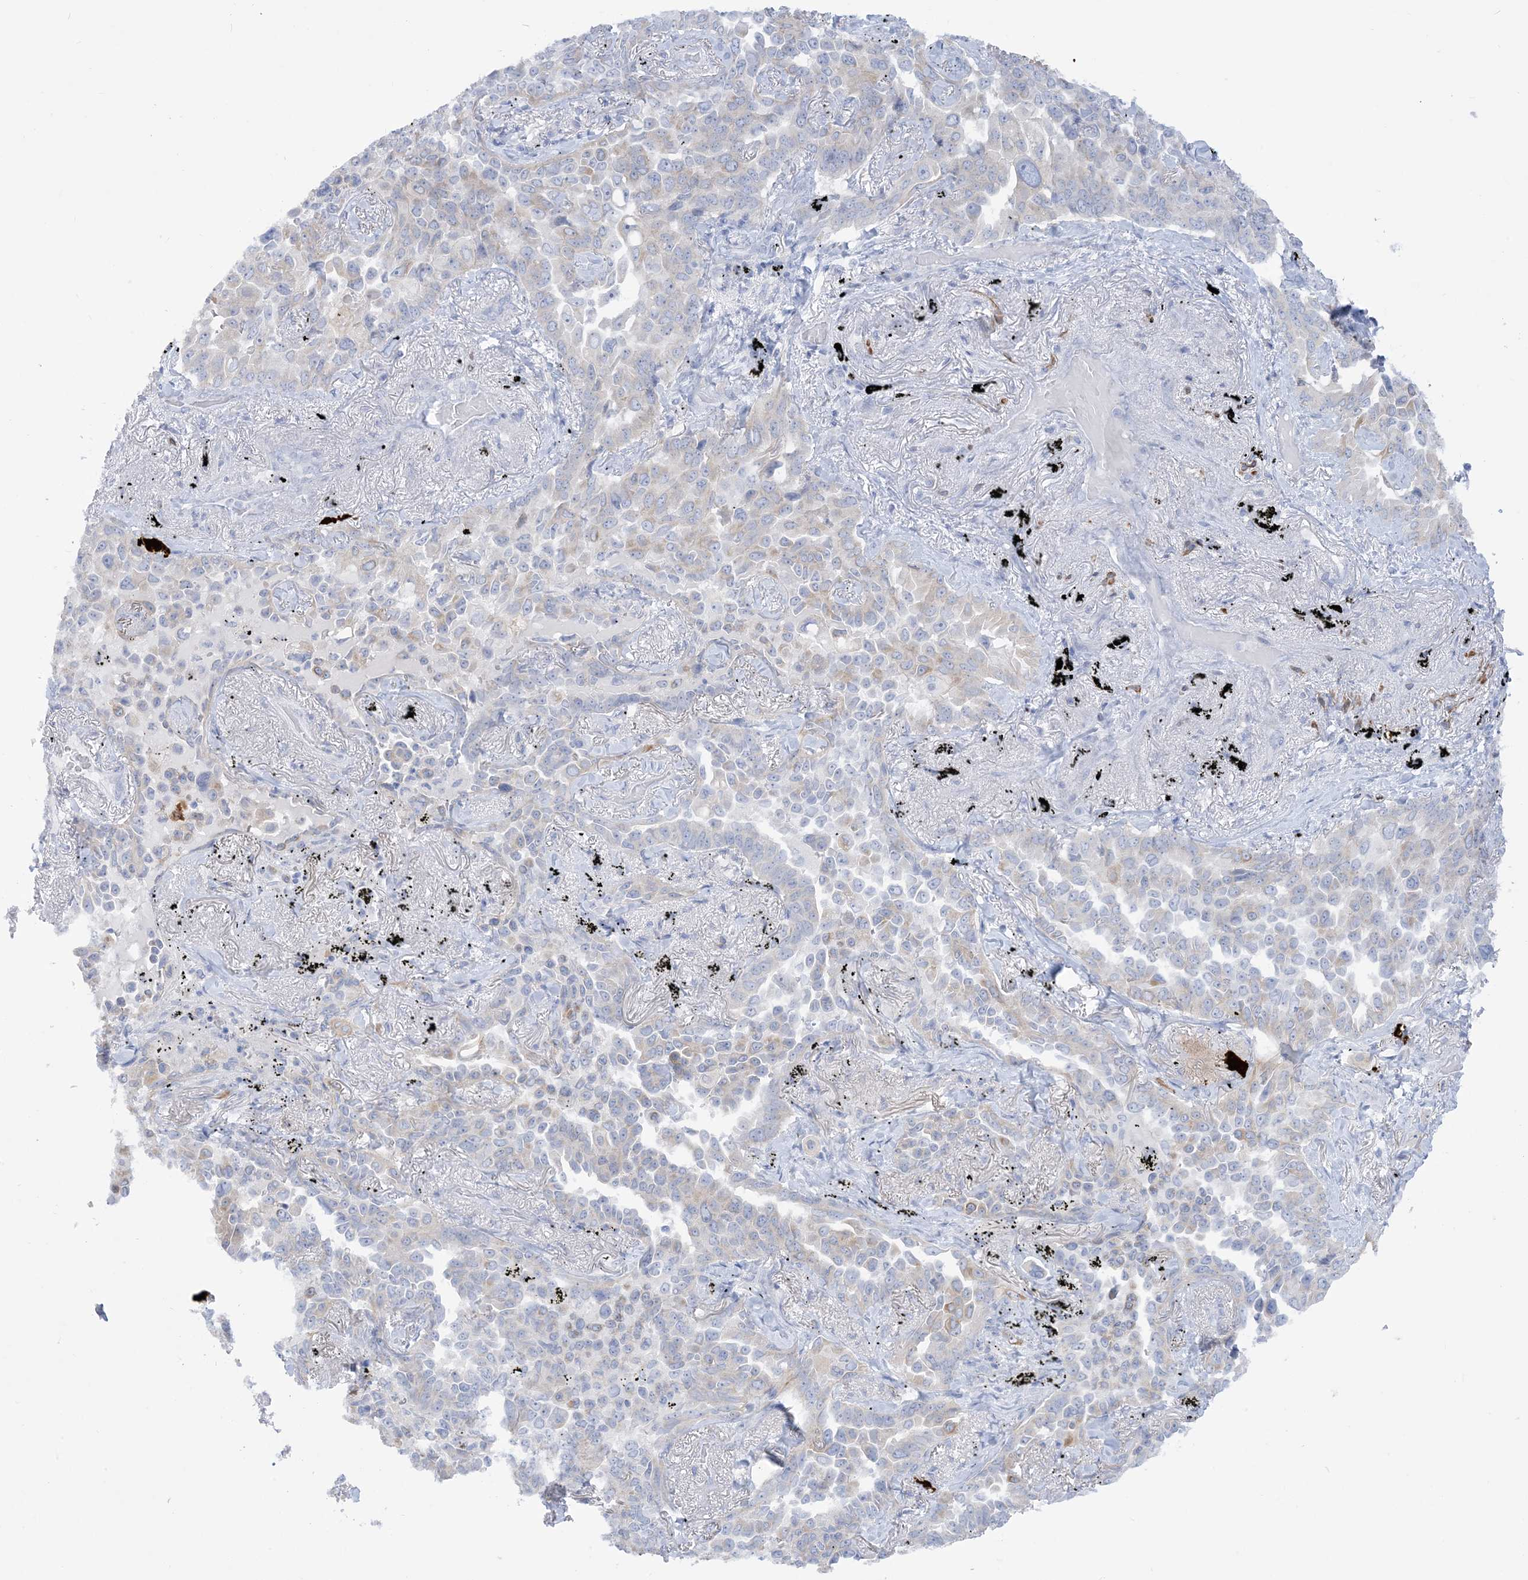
{"staining": {"intensity": "weak", "quantity": "<25%", "location": "cytoplasmic/membranous"}, "tissue": "lung cancer", "cell_type": "Tumor cells", "image_type": "cancer", "snomed": [{"axis": "morphology", "description": "Adenocarcinoma, NOS"}, {"axis": "topography", "description": "Lung"}], "caption": "Tumor cells show no significant expression in lung cancer (adenocarcinoma).", "gene": "MARS2", "patient": {"sex": "female", "age": 67}}